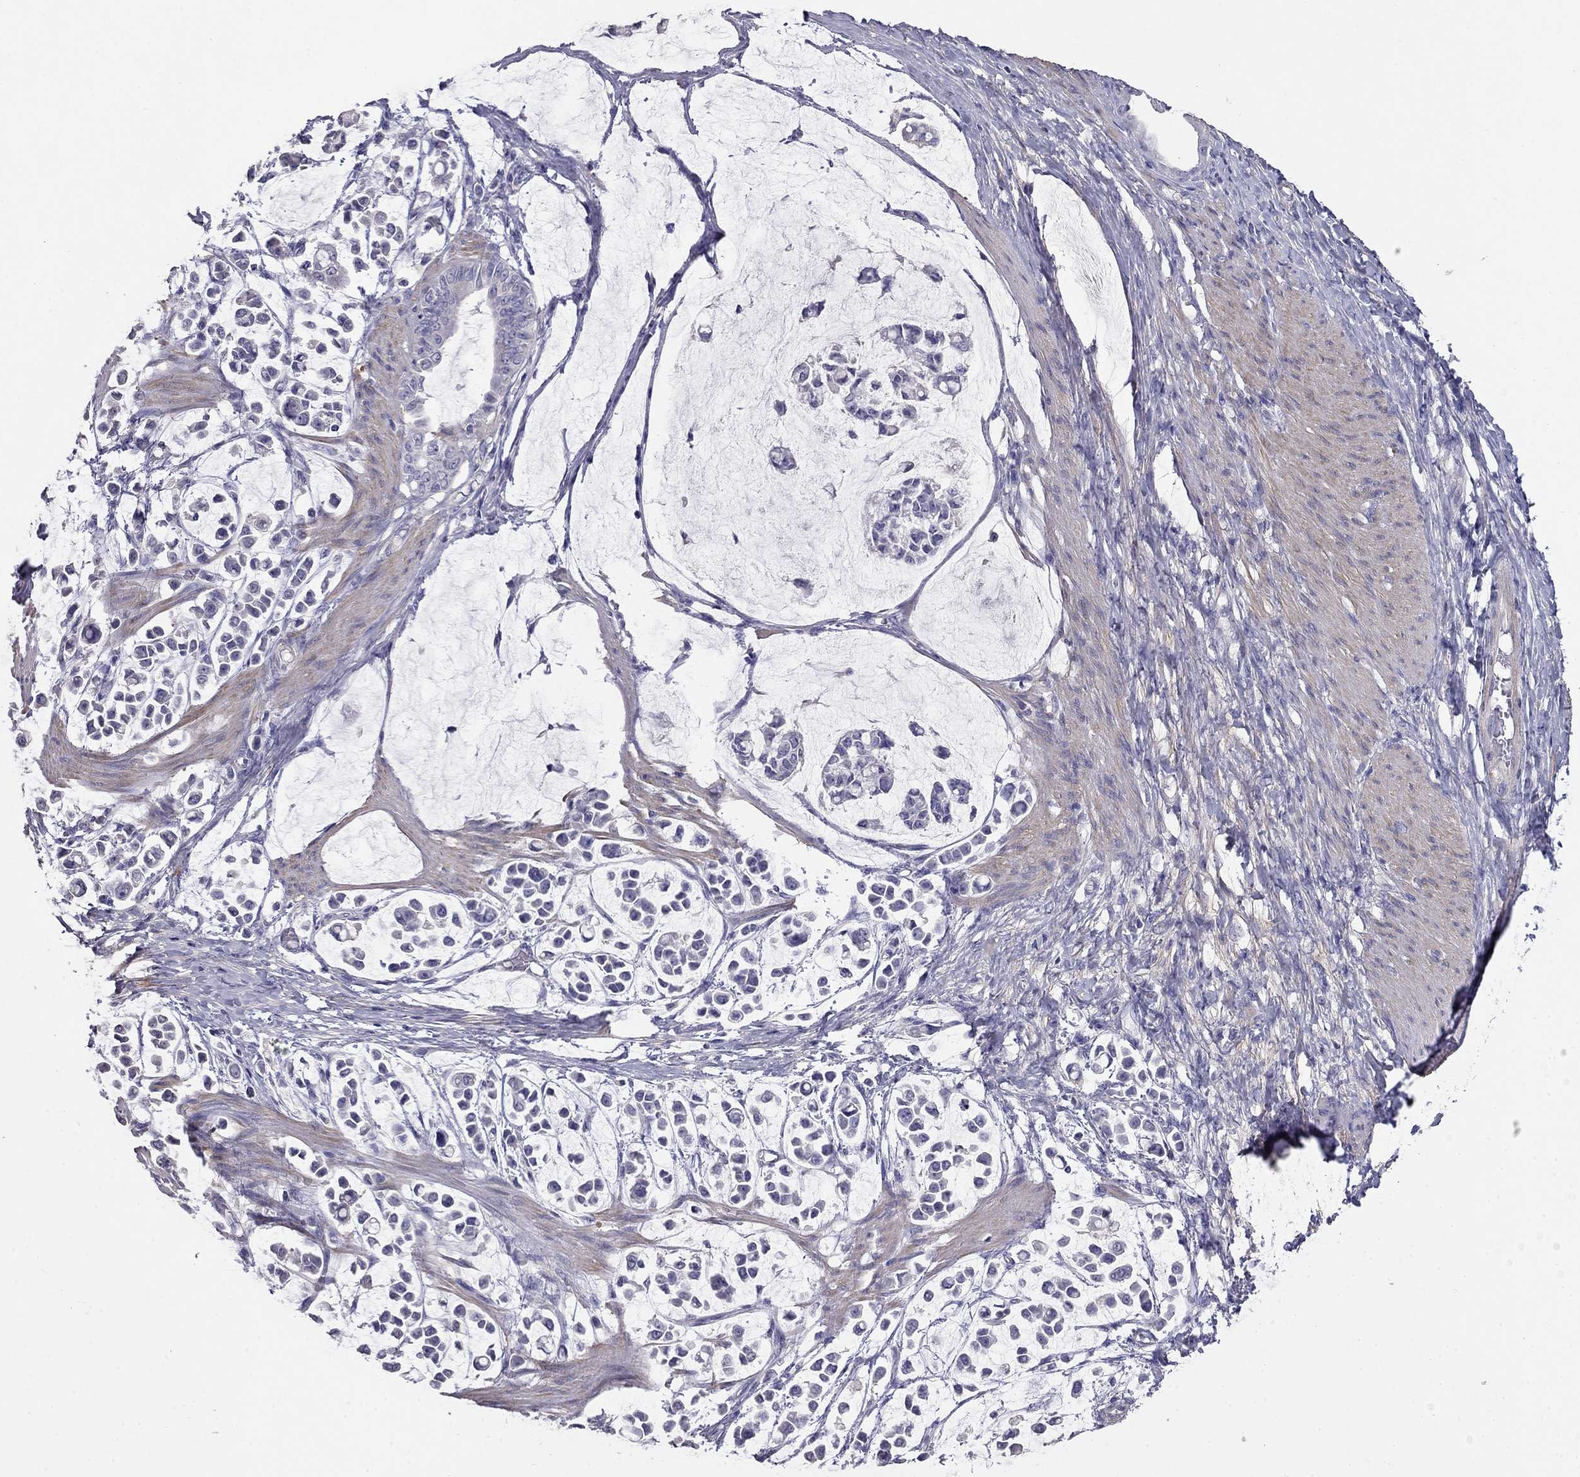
{"staining": {"intensity": "negative", "quantity": "none", "location": "none"}, "tissue": "stomach cancer", "cell_type": "Tumor cells", "image_type": "cancer", "snomed": [{"axis": "morphology", "description": "Adenocarcinoma, NOS"}, {"axis": "topography", "description": "Stomach"}], "caption": "Protein analysis of stomach adenocarcinoma displays no significant positivity in tumor cells. (DAB (3,3'-diaminobenzidine) immunohistochemistry (IHC), high magnification).", "gene": "LY6H", "patient": {"sex": "male", "age": 82}}